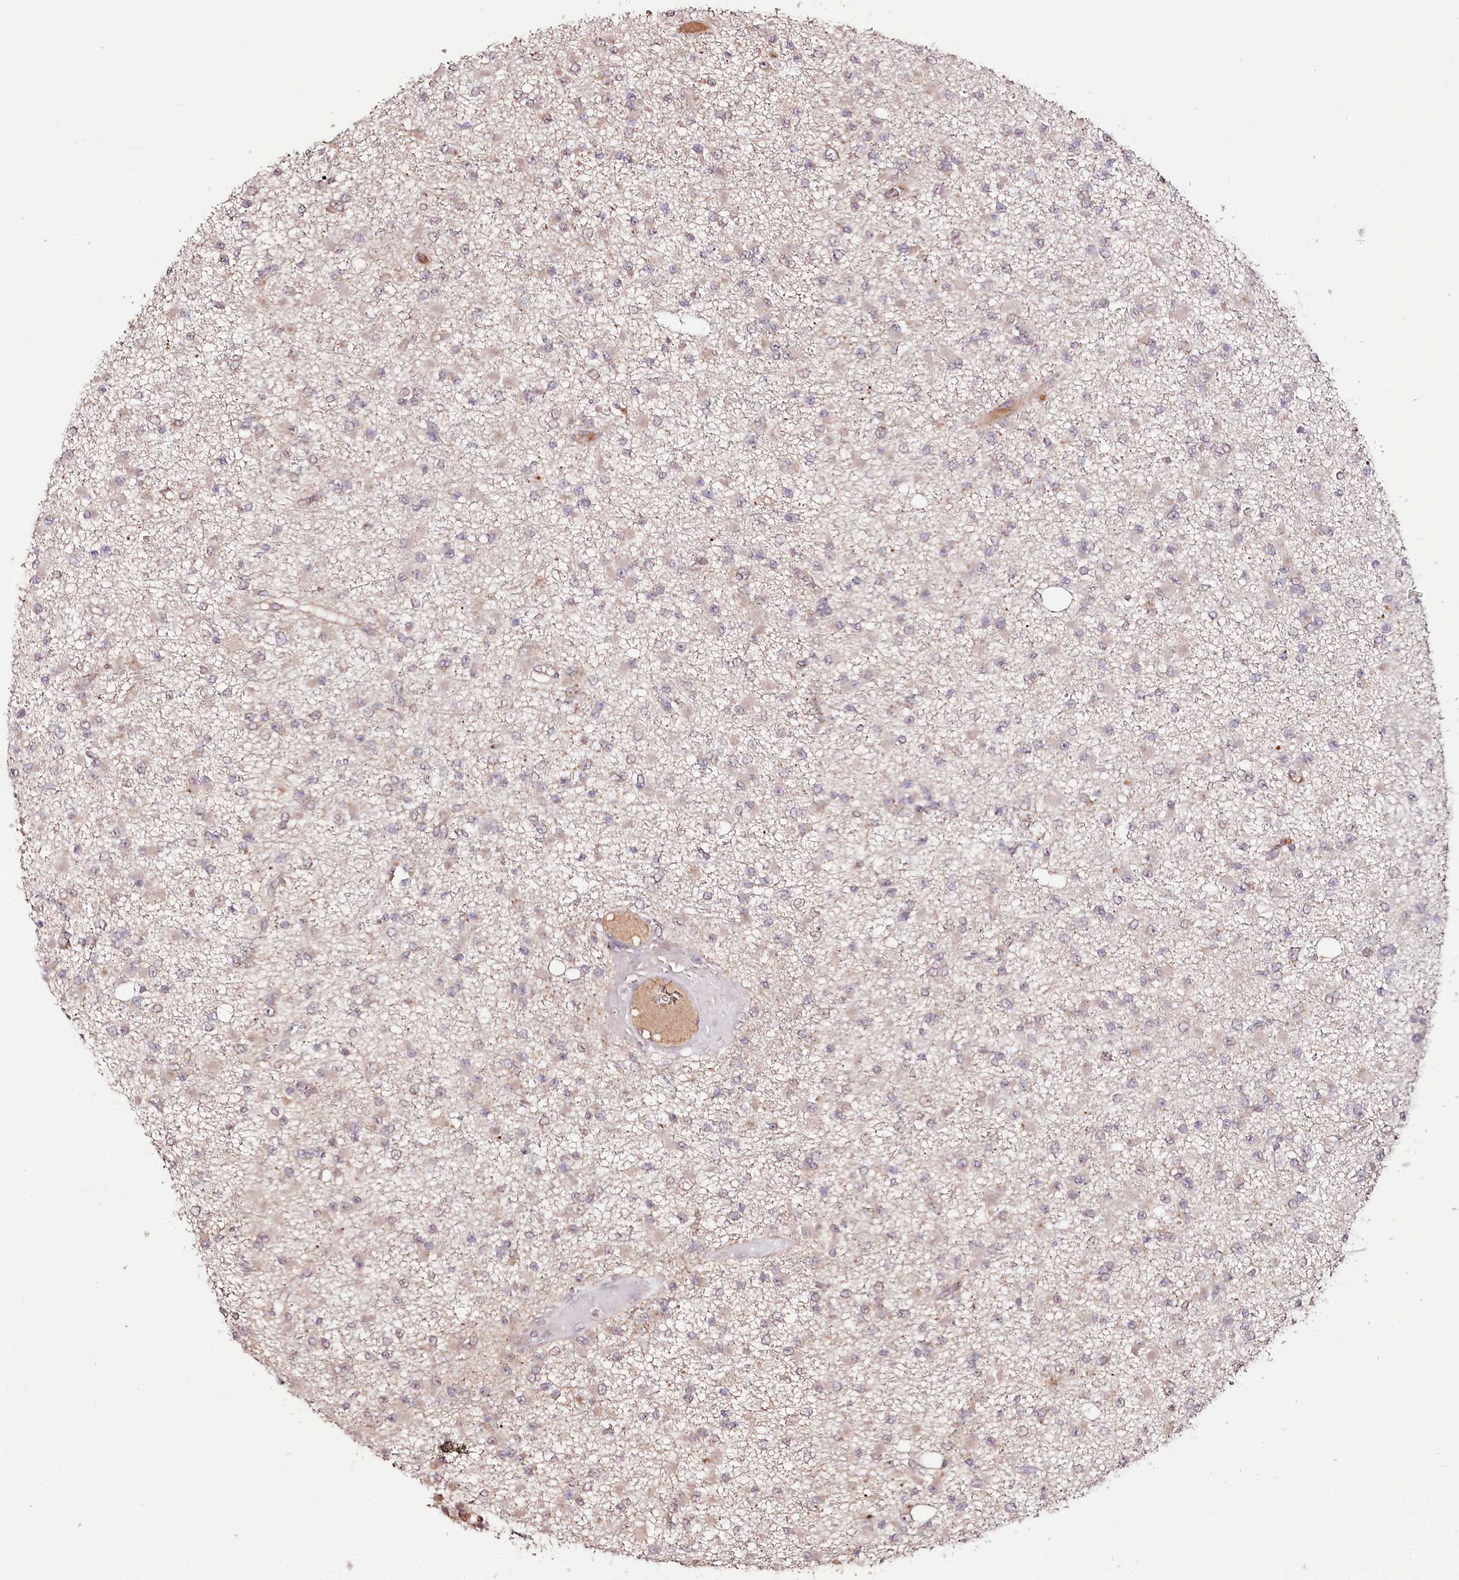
{"staining": {"intensity": "negative", "quantity": "none", "location": "none"}, "tissue": "glioma", "cell_type": "Tumor cells", "image_type": "cancer", "snomed": [{"axis": "morphology", "description": "Glioma, malignant, Low grade"}, {"axis": "topography", "description": "Brain"}], "caption": "IHC of glioma demonstrates no staining in tumor cells.", "gene": "DMP1", "patient": {"sex": "female", "age": 22}}